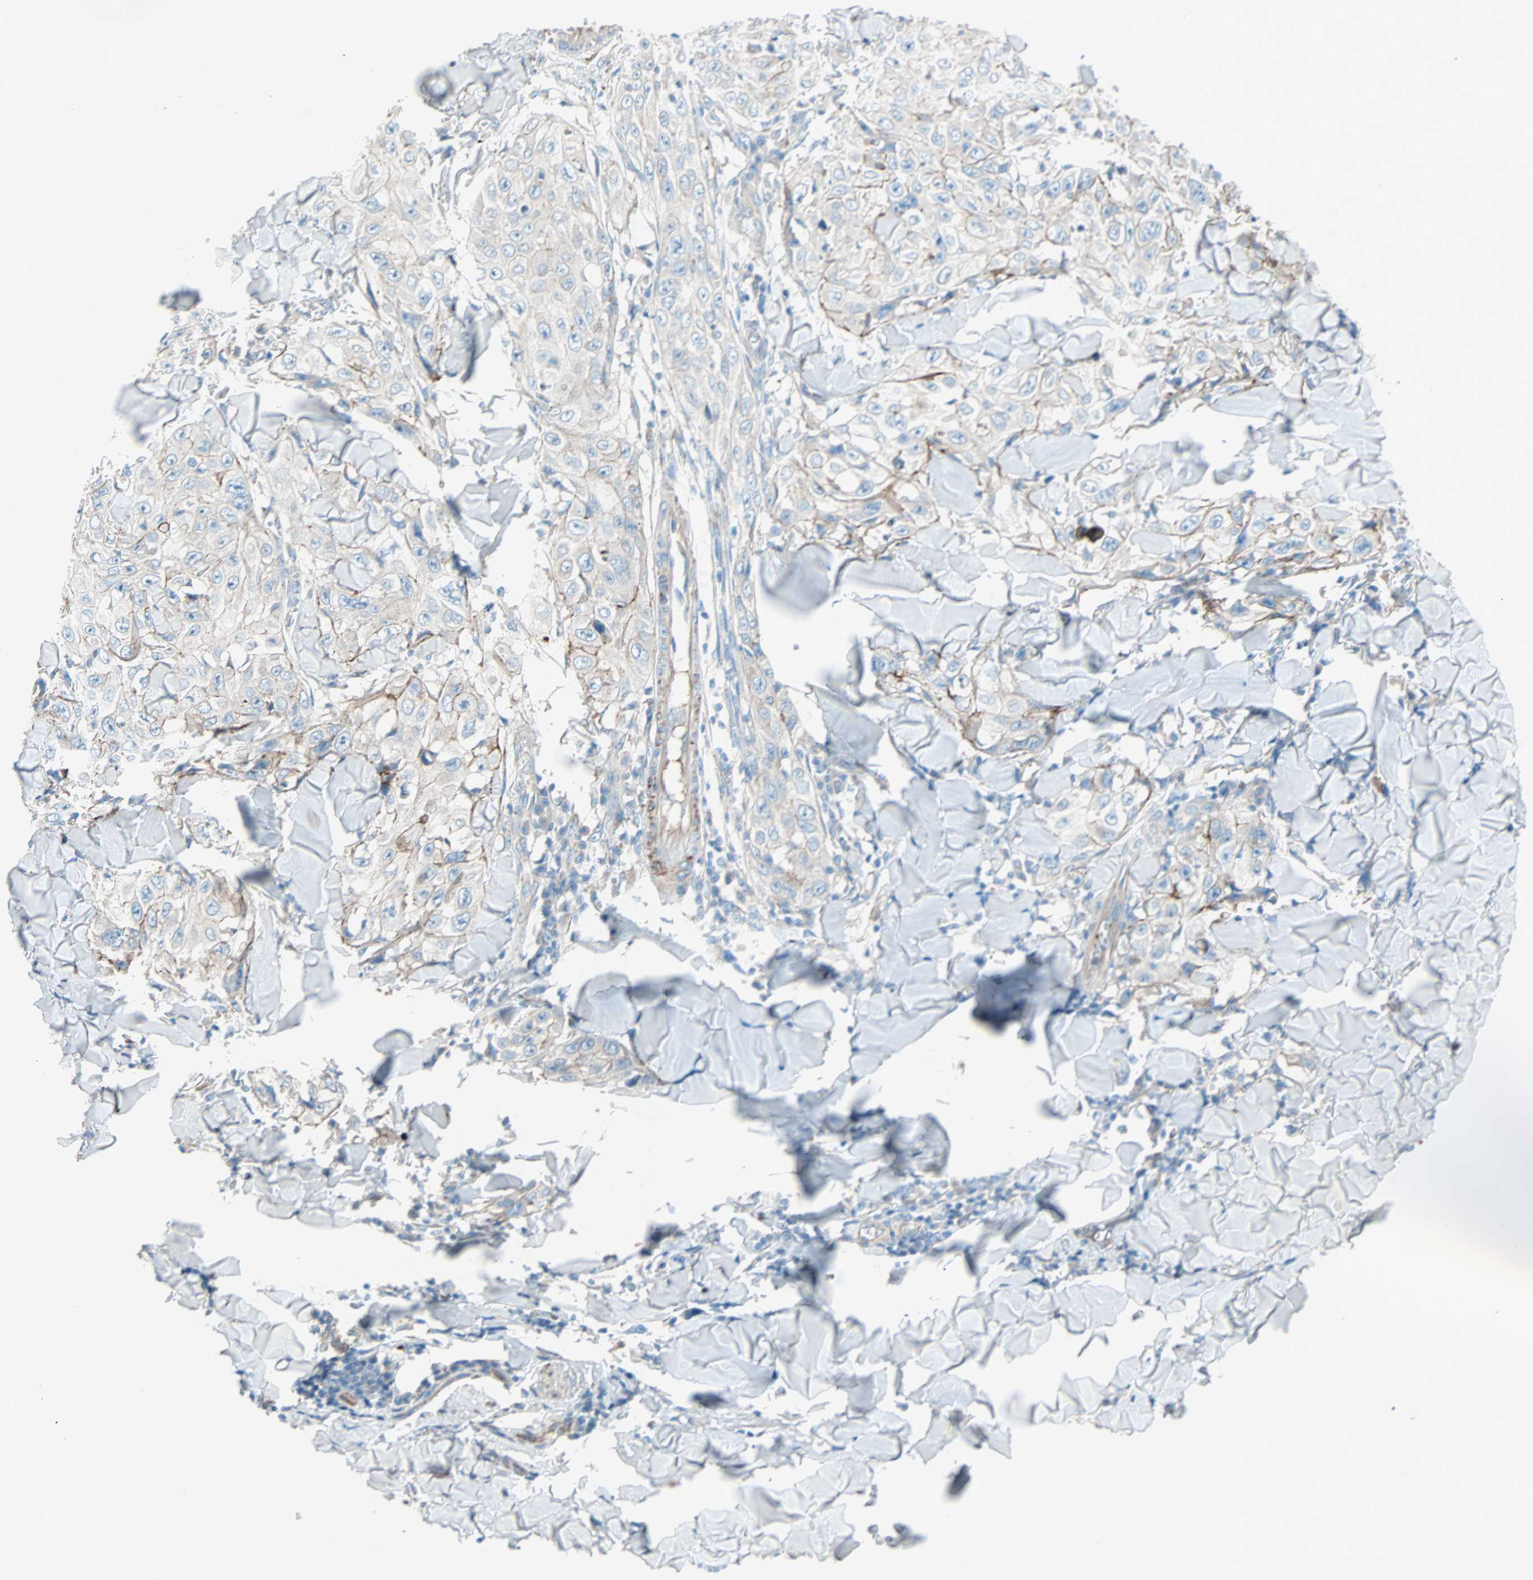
{"staining": {"intensity": "weak", "quantity": ">75%", "location": "cytoplasmic/membranous"}, "tissue": "skin cancer", "cell_type": "Tumor cells", "image_type": "cancer", "snomed": [{"axis": "morphology", "description": "Squamous cell carcinoma, NOS"}, {"axis": "topography", "description": "Skin"}], "caption": "IHC of human skin cancer displays low levels of weak cytoplasmic/membranous expression in approximately >75% of tumor cells.", "gene": "LY6G6F", "patient": {"sex": "male", "age": 86}}